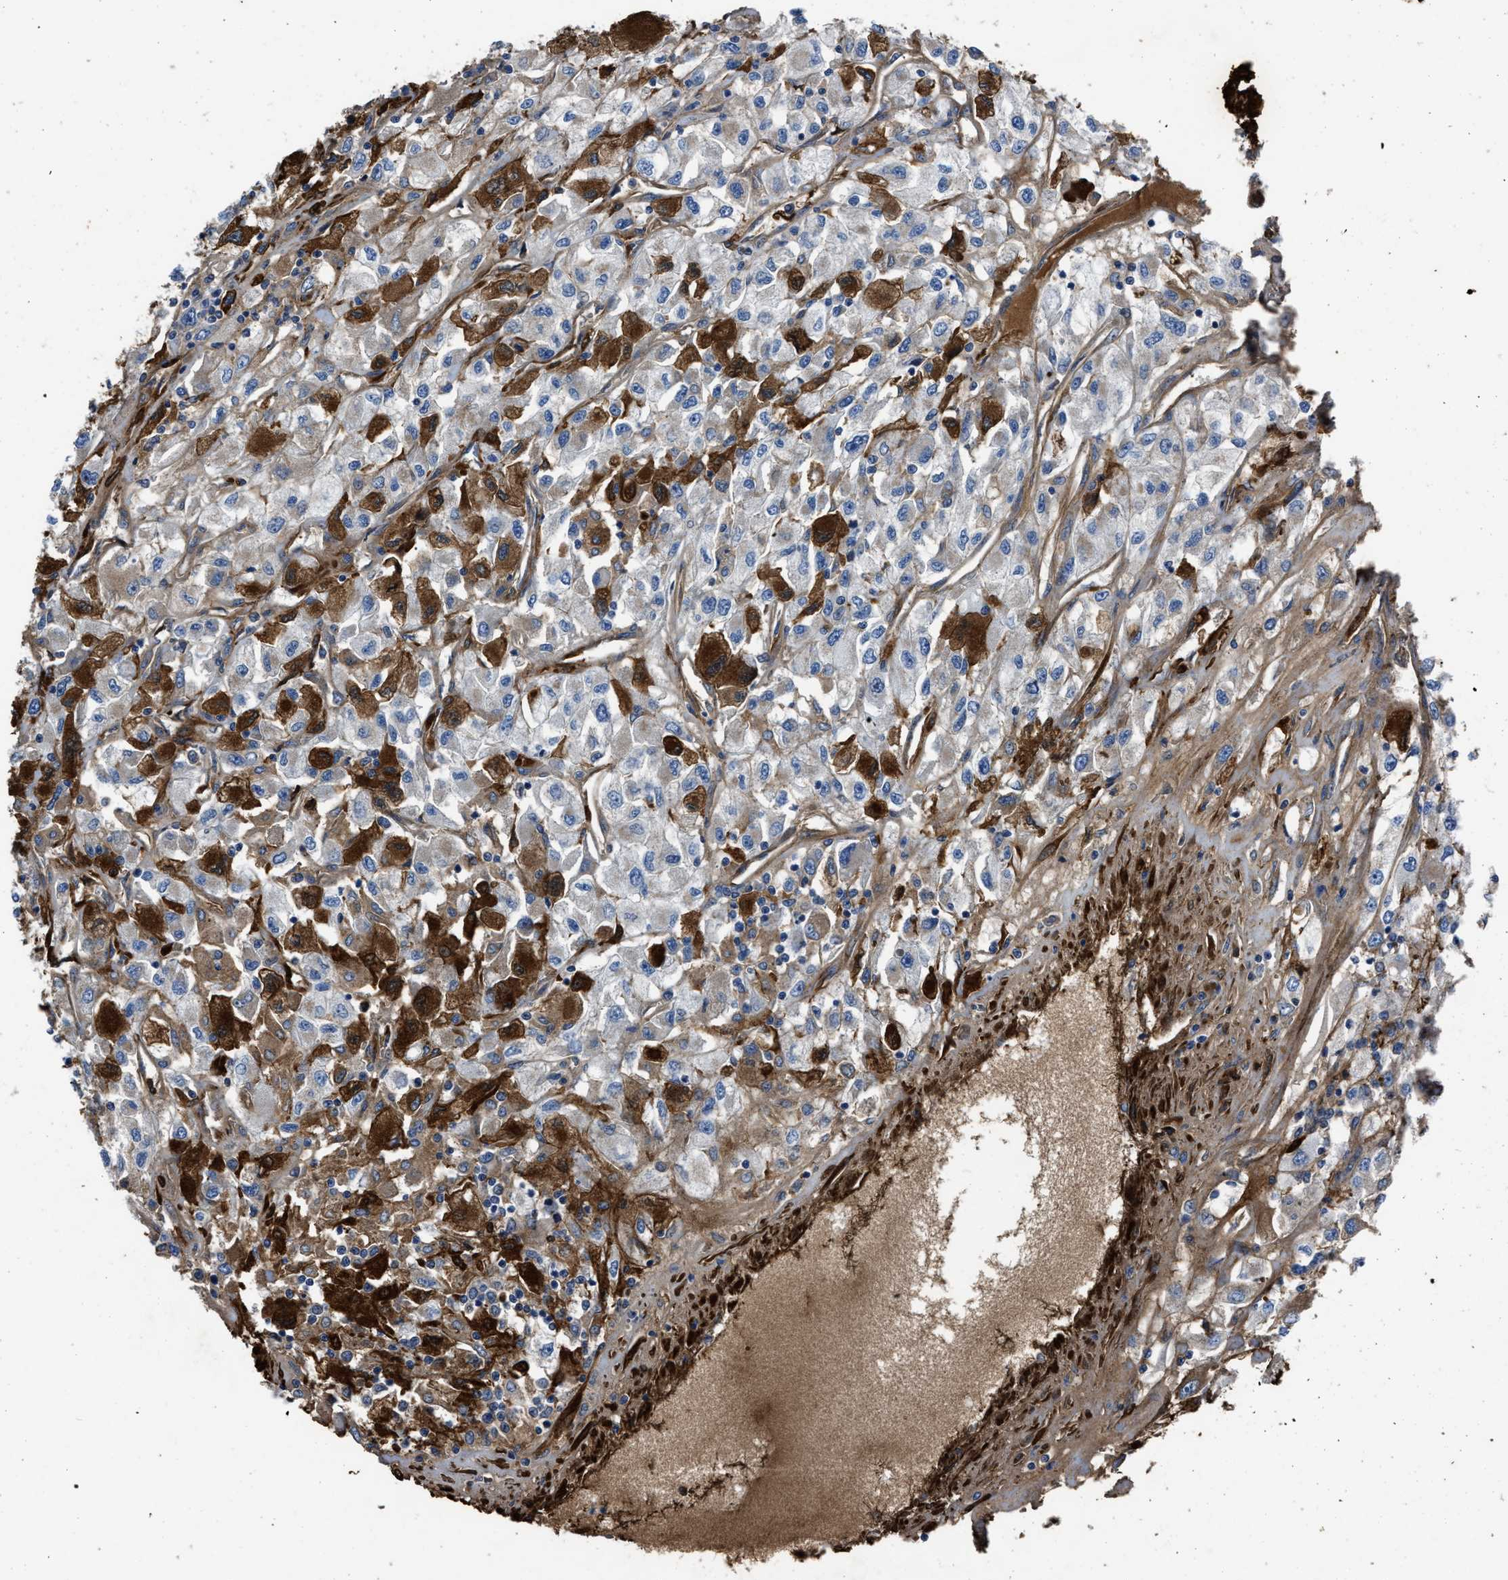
{"staining": {"intensity": "strong", "quantity": "25%-75%", "location": "cytoplasmic/membranous"}, "tissue": "renal cancer", "cell_type": "Tumor cells", "image_type": "cancer", "snomed": [{"axis": "morphology", "description": "Adenocarcinoma, NOS"}, {"axis": "topography", "description": "Kidney"}], "caption": "Approximately 25%-75% of tumor cells in renal cancer reveal strong cytoplasmic/membranous protein staining as visualized by brown immunohistochemical staining.", "gene": "ERC1", "patient": {"sex": "female", "age": 52}}